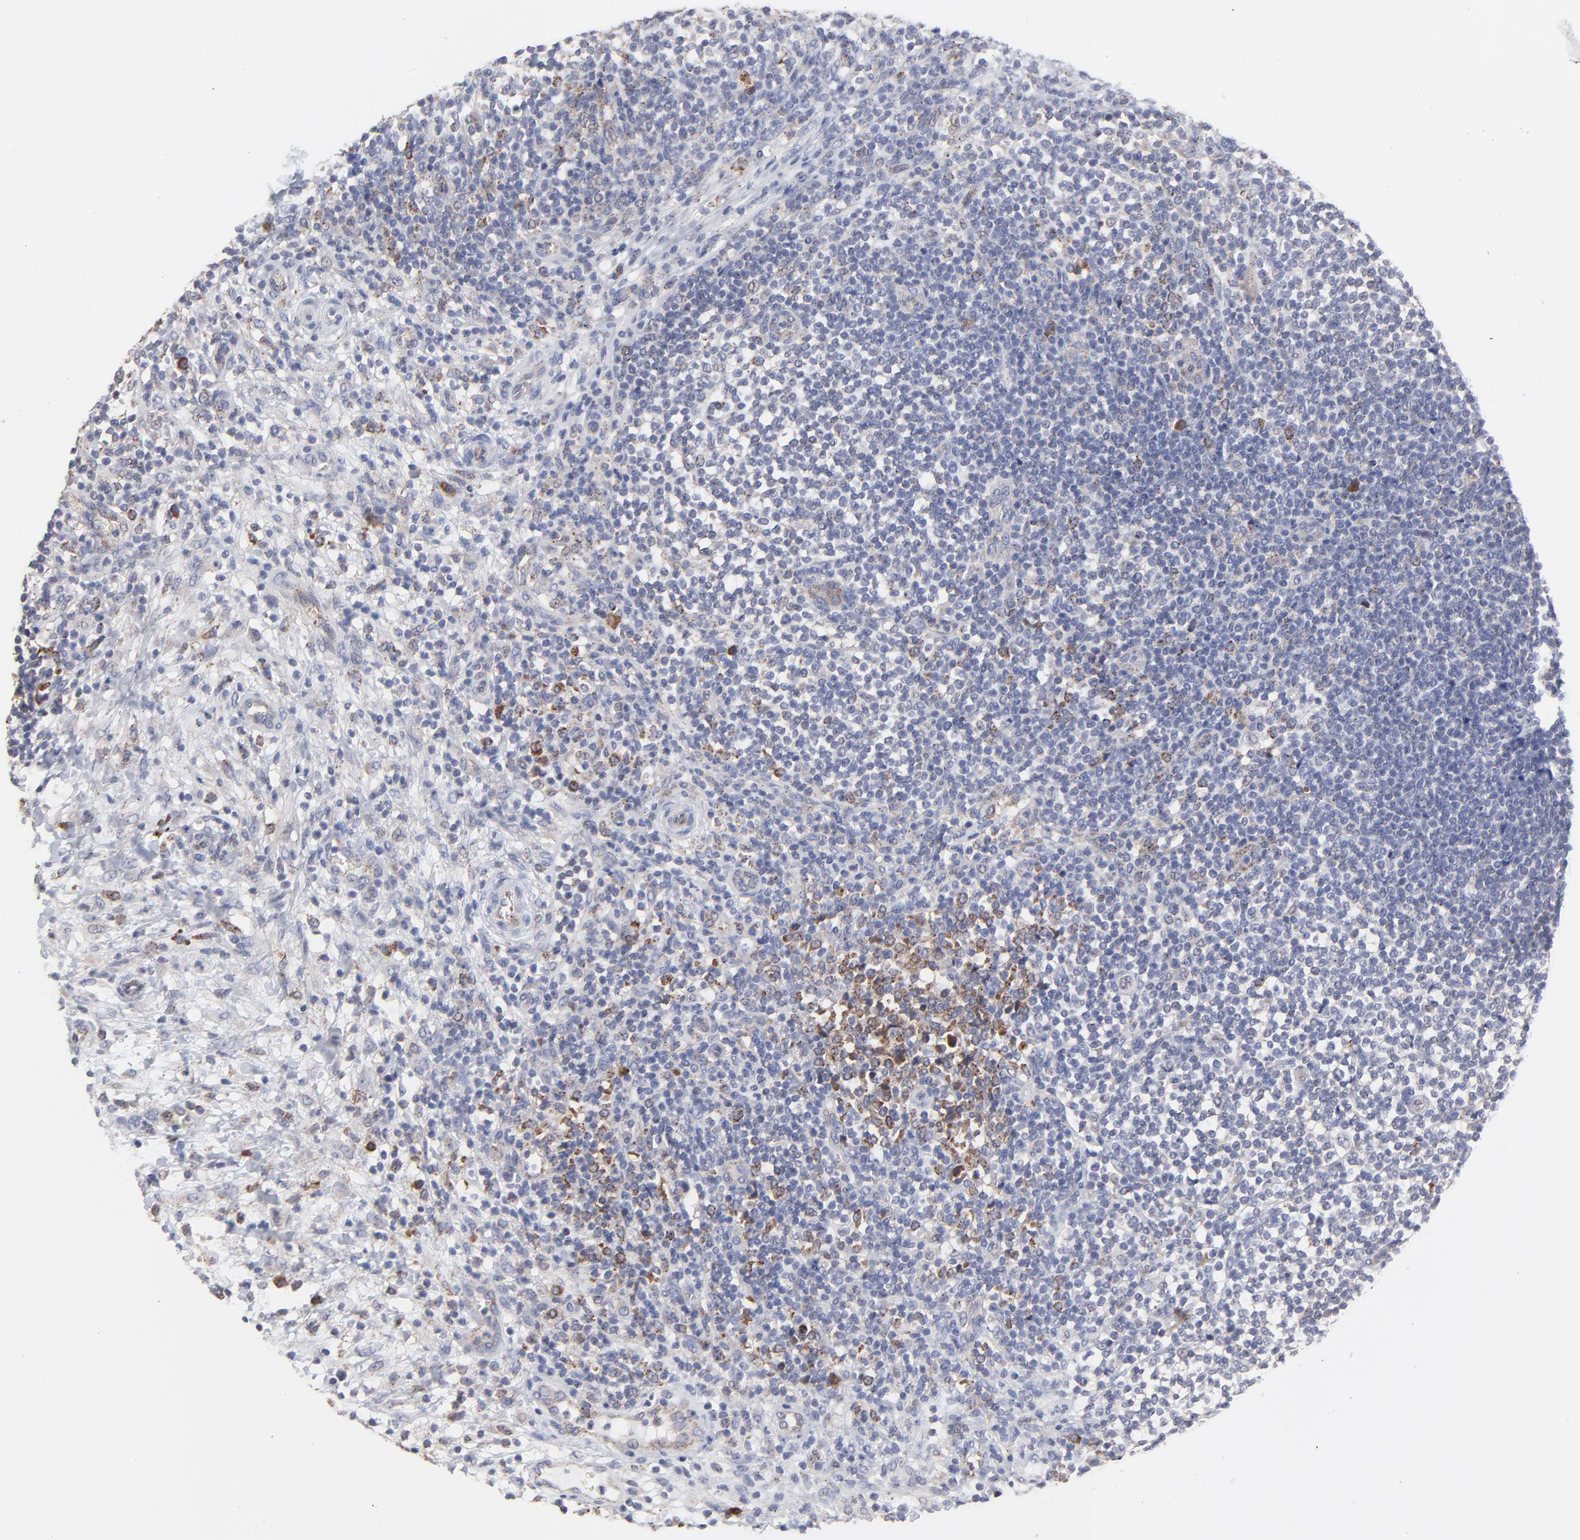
{"staining": {"intensity": "moderate", "quantity": "<25%", "location": "cytoplasmic/membranous"}, "tissue": "lymphoma", "cell_type": "Tumor cells", "image_type": "cancer", "snomed": [{"axis": "morphology", "description": "Malignant lymphoma, non-Hodgkin's type, Low grade"}, {"axis": "topography", "description": "Lymph node"}], "caption": "Brown immunohistochemical staining in lymphoma displays moderate cytoplasmic/membranous expression in approximately <25% of tumor cells.", "gene": "TRIM22", "patient": {"sex": "female", "age": 76}}